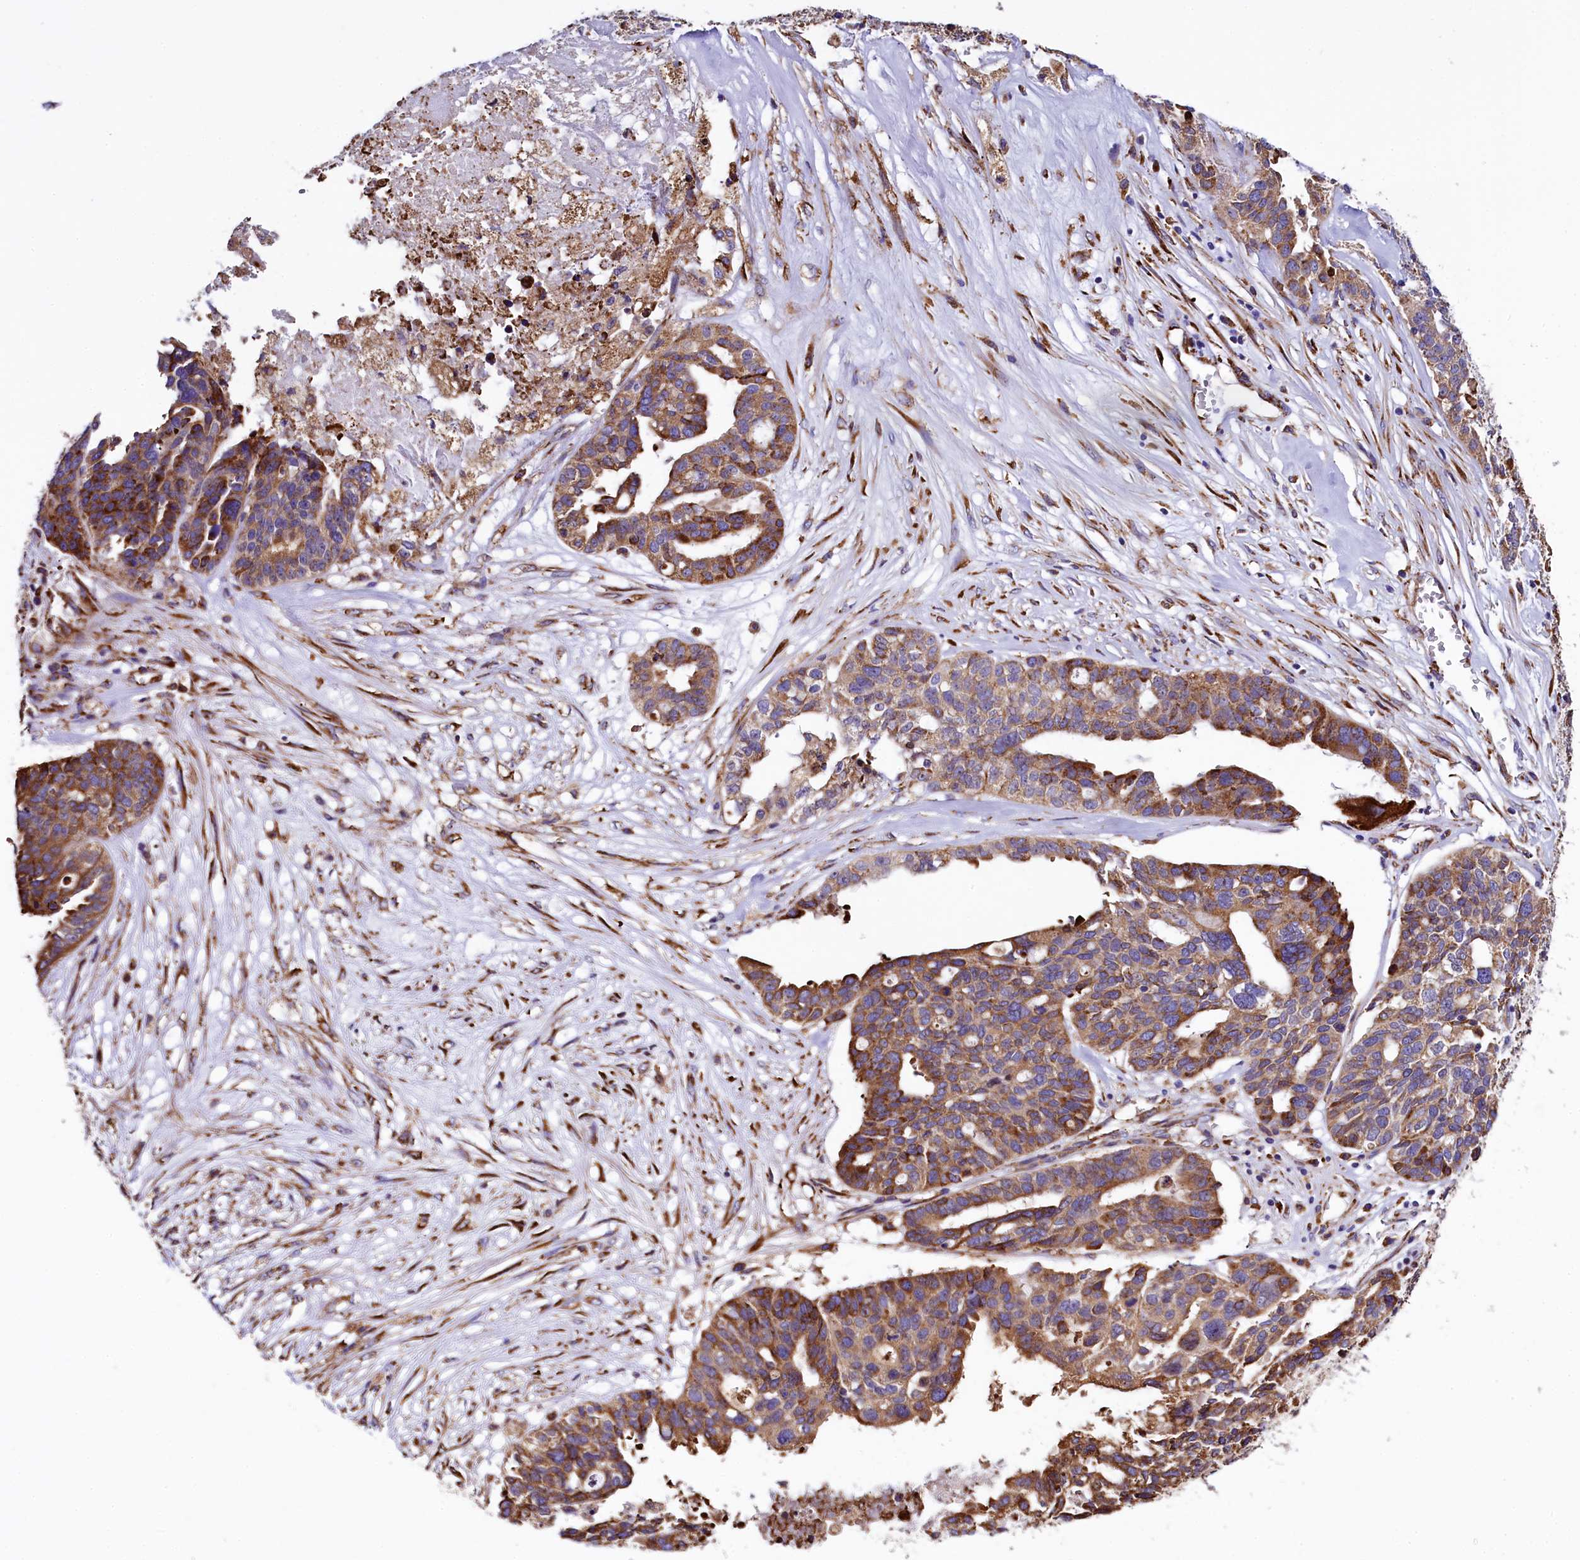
{"staining": {"intensity": "moderate", "quantity": ">75%", "location": "cytoplasmic/membranous"}, "tissue": "ovarian cancer", "cell_type": "Tumor cells", "image_type": "cancer", "snomed": [{"axis": "morphology", "description": "Cystadenocarcinoma, serous, NOS"}, {"axis": "topography", "description": "Ovary"}], "caption": "IHC staining of ovarian cancer (serous cystadenocarcinoma), which reveals medium levels of moderate cytoplasmic/membranous positivity in about >75% of tumor cells indicating moderate cytoplasmic/membranous protein expression. The staining was performed using DAB (3,3'-diaminobenzidine) (brown) for protein detection and nuclei were counterstained in hematoxylin (blue).", "gene": "CAPS2", "patient": {"sex": "female", "age": 59}}